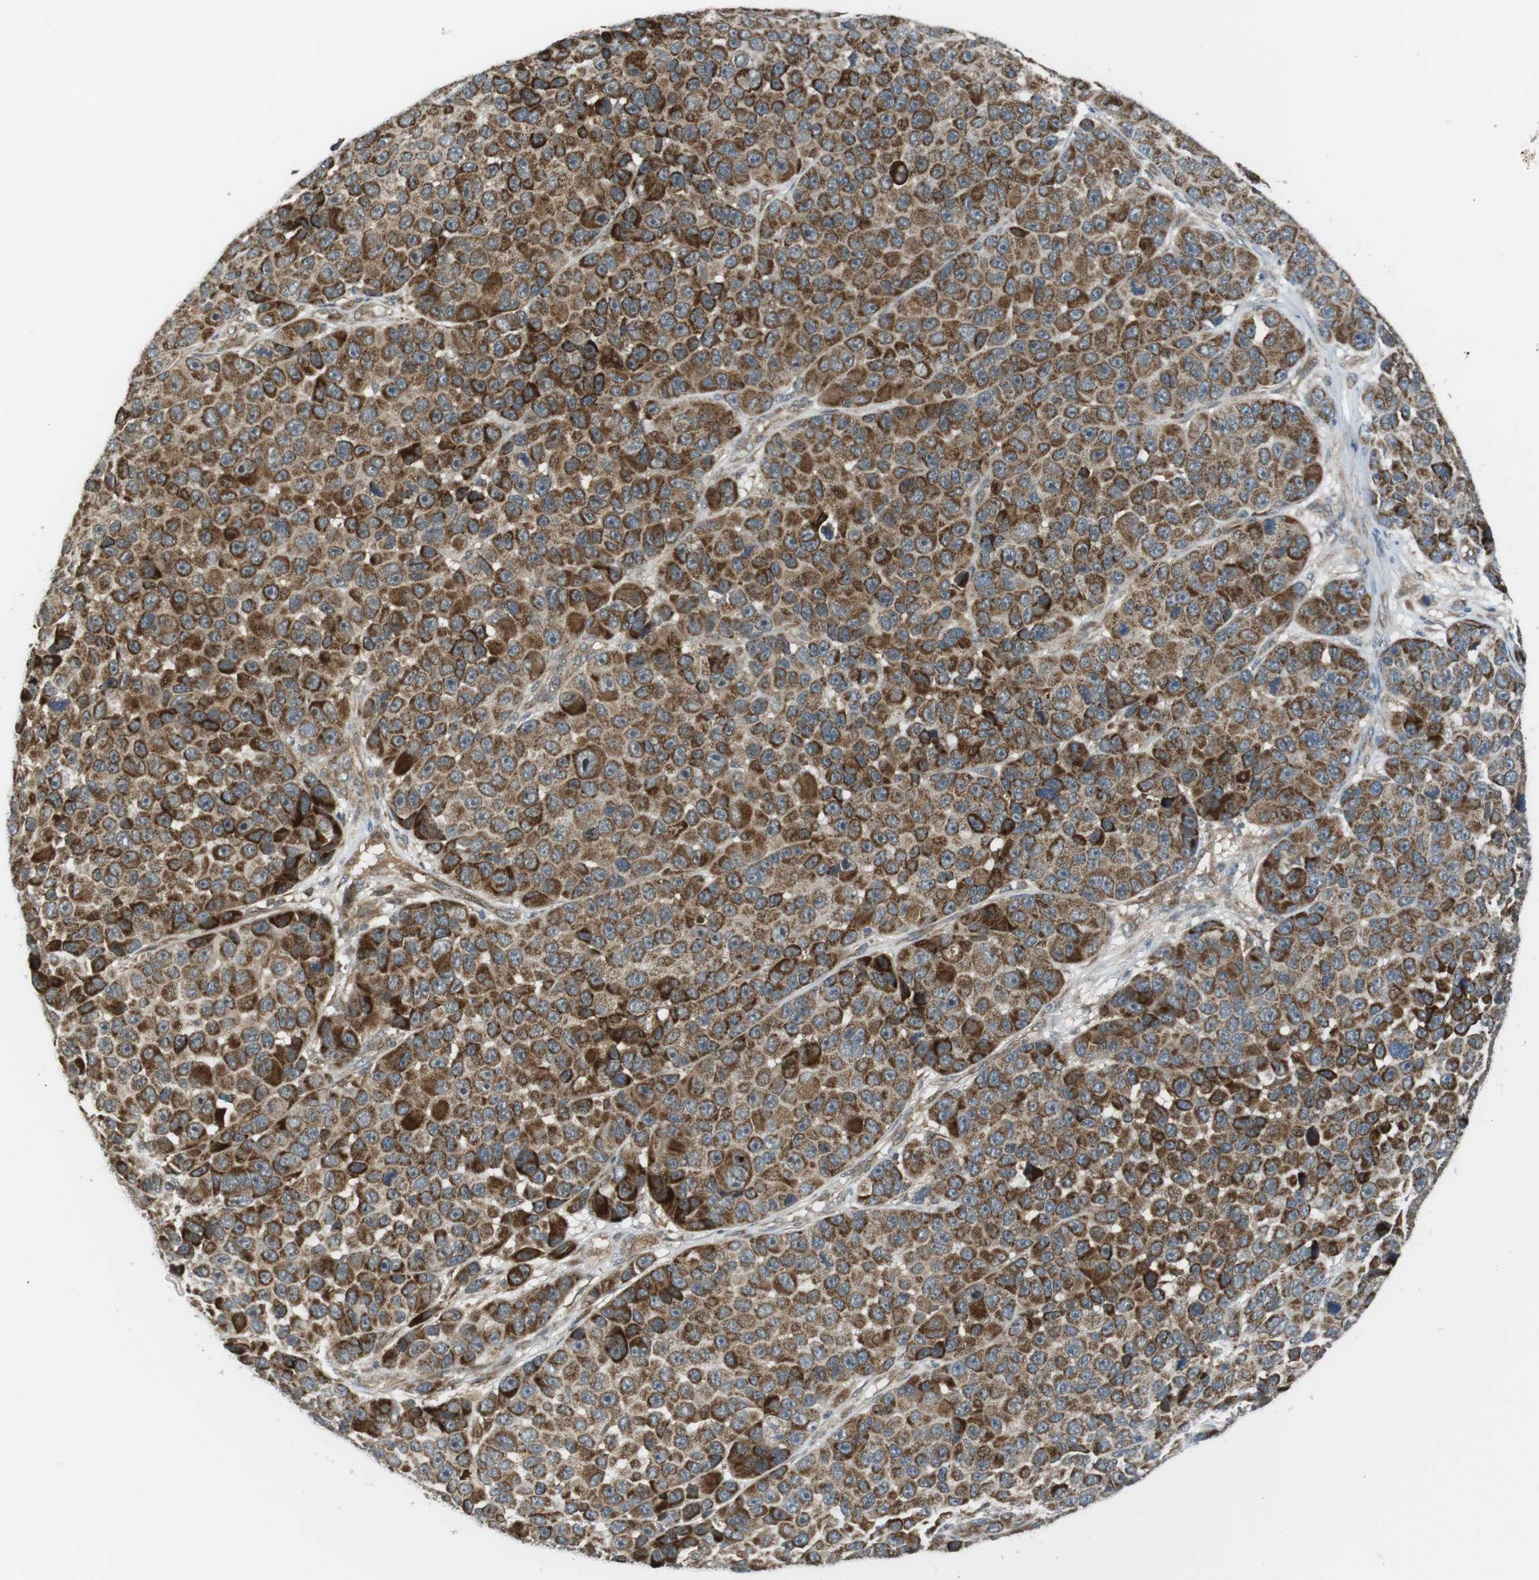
{"staining": {"intensity": "strong", "quantity": ">75%", "location": "cytoplasmic/membranous"}, "tissue": "melanoma", "cell_type": "Tumor cells", "image_type": "cancer", "snomed": [{"axis": "morphology", "description": "Malignant melanoma, NOS"}, {"axis": "topography", "description": "Skin"}], "caption": "Immunohistochemical staining of human malignant melanoma shows strong cytoplasmic/membranous protein staining in approximately >75% of tumor cells.", "gene": "IFFO2", "patient": {"sex": "male", "age": 53}}